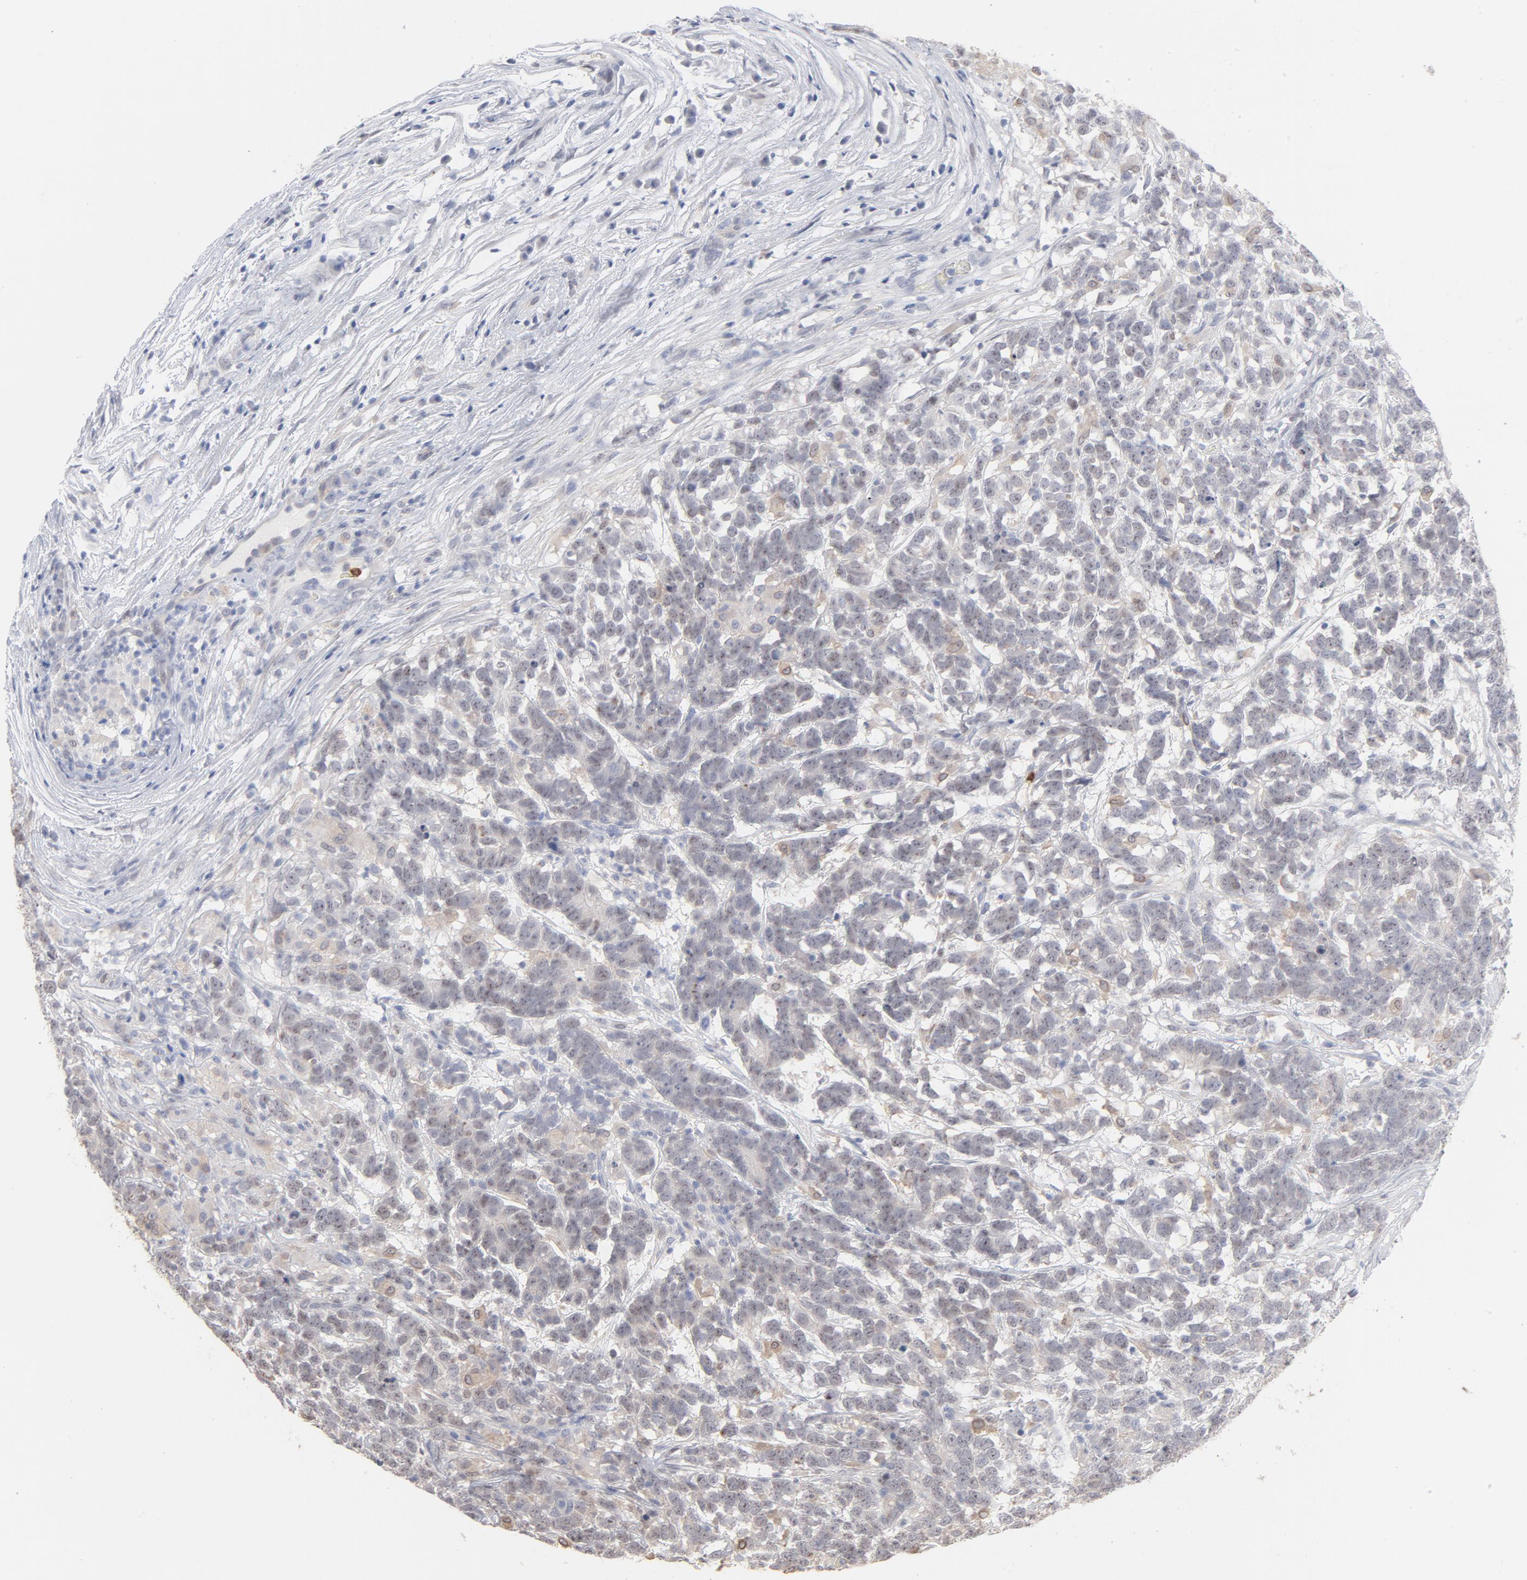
{"staining": {"intensity": "weak", "quantity": "25%-75%", "location": "cytoplasmic/membranous,nuclear"}, "tissue": "testis cancer", "cell_type": "Tumor cells", "image_type": "cancer", "snomed": [{"axis": "morphology", "description": "Carcinoma, Embryonal, NOS"}, {"axis": "topography", "description": "Testis"}], "caption": "Brown immunohistochemical staining in human embryonal carcinoma (testis) shows weak cytoplasmic/membranous and nuclear positivity in about 25%-75% of tumor cells.", "gene": "PNMA1", "patient": {"sex": "male", "age": 26}}